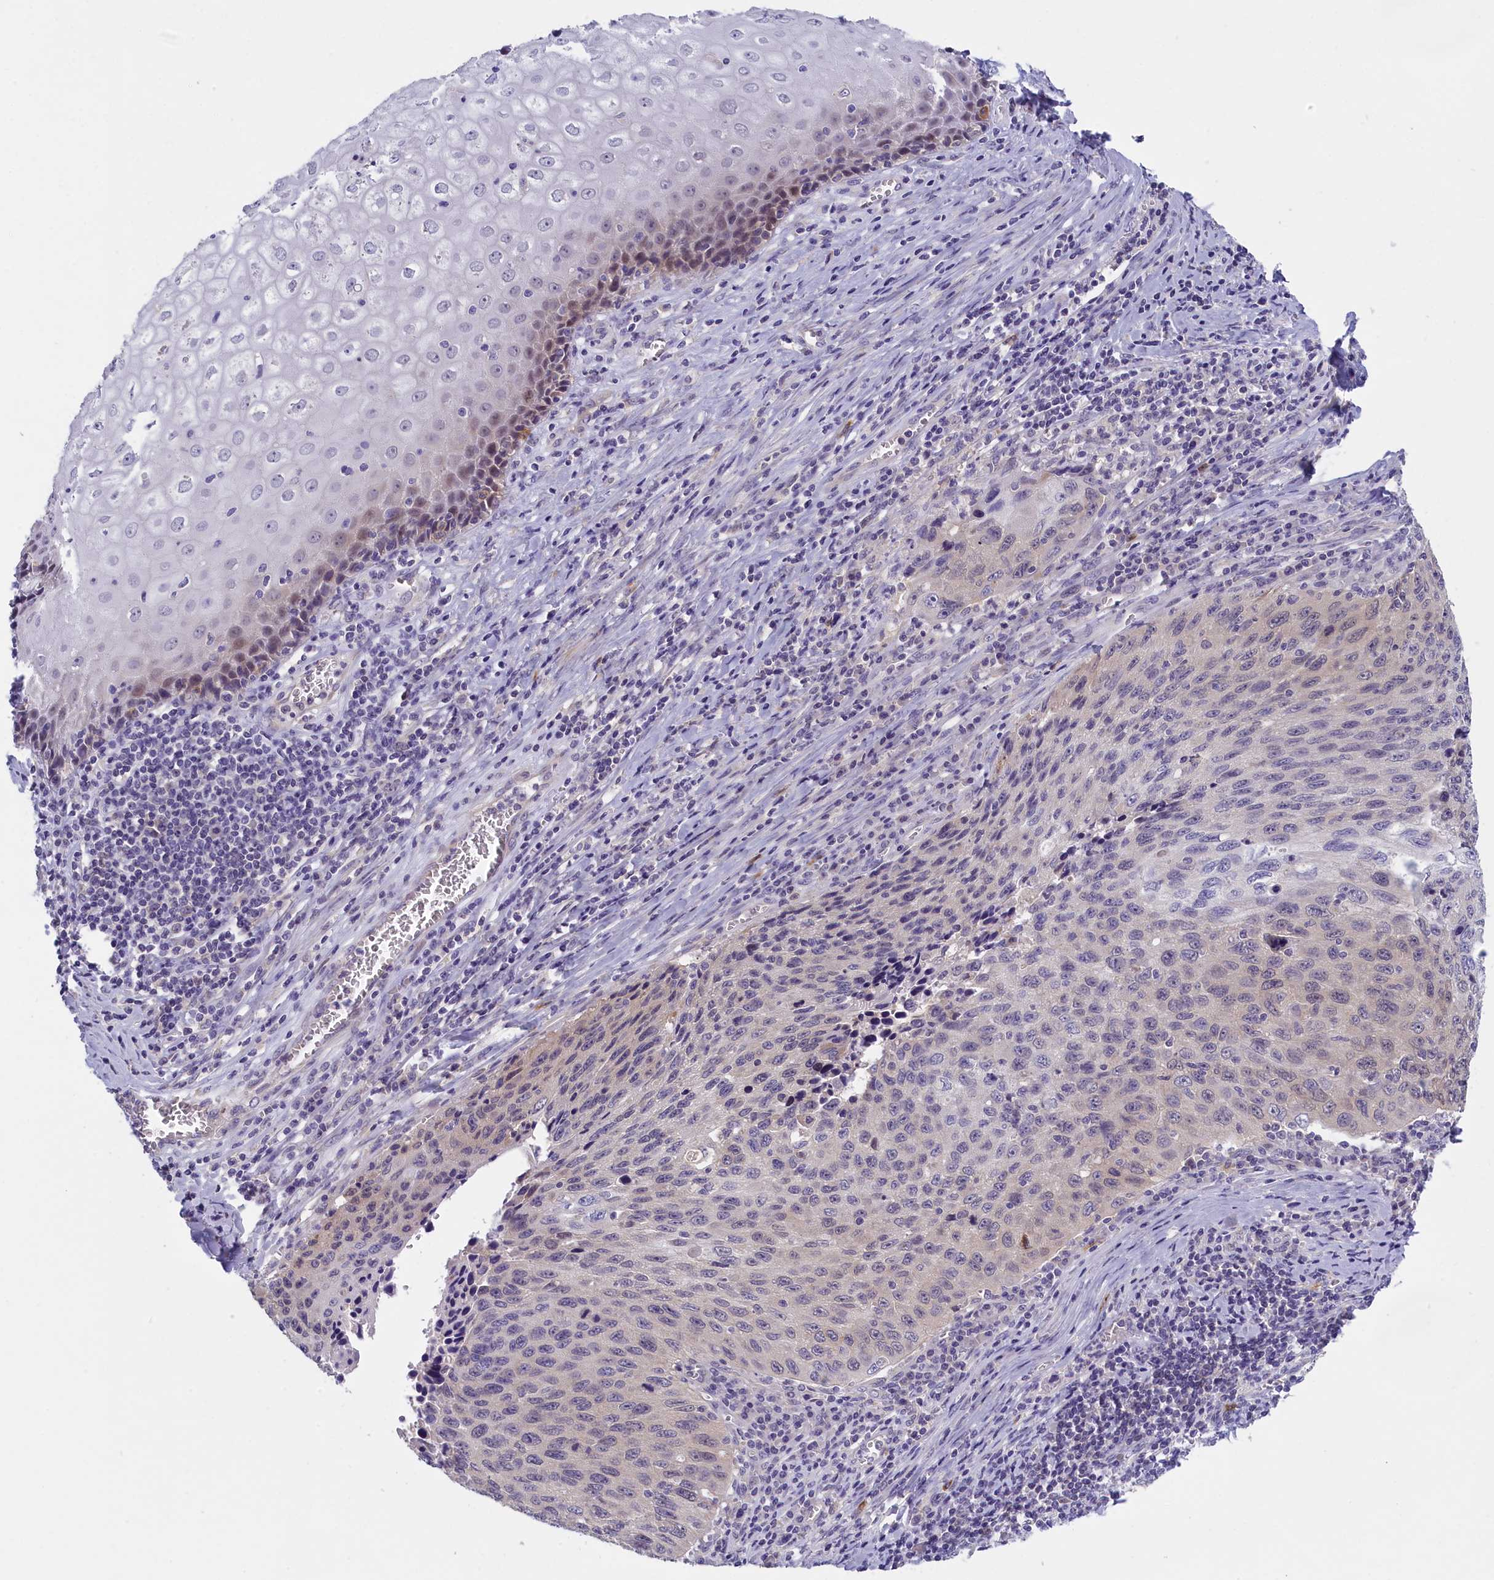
{"staining": {"intensity": "negative", "quantity": "none", "location": "none"}, "tissue": "cervical cancer", "cell_type": "Tumor cells", "image_type": "cancer", "snomed": [{"axis": "morphology", "description": "Squamous cell carcinoma, NOS"}, {"axis": "topography", "description": "Cervix"}], "caption": "Micrograph shows no significant protein staining in tumor cells of cervical cancer (squamous cell carcinoma).", "gene": "ENPP6", "patient": {"sex": "female", "age": 53}}